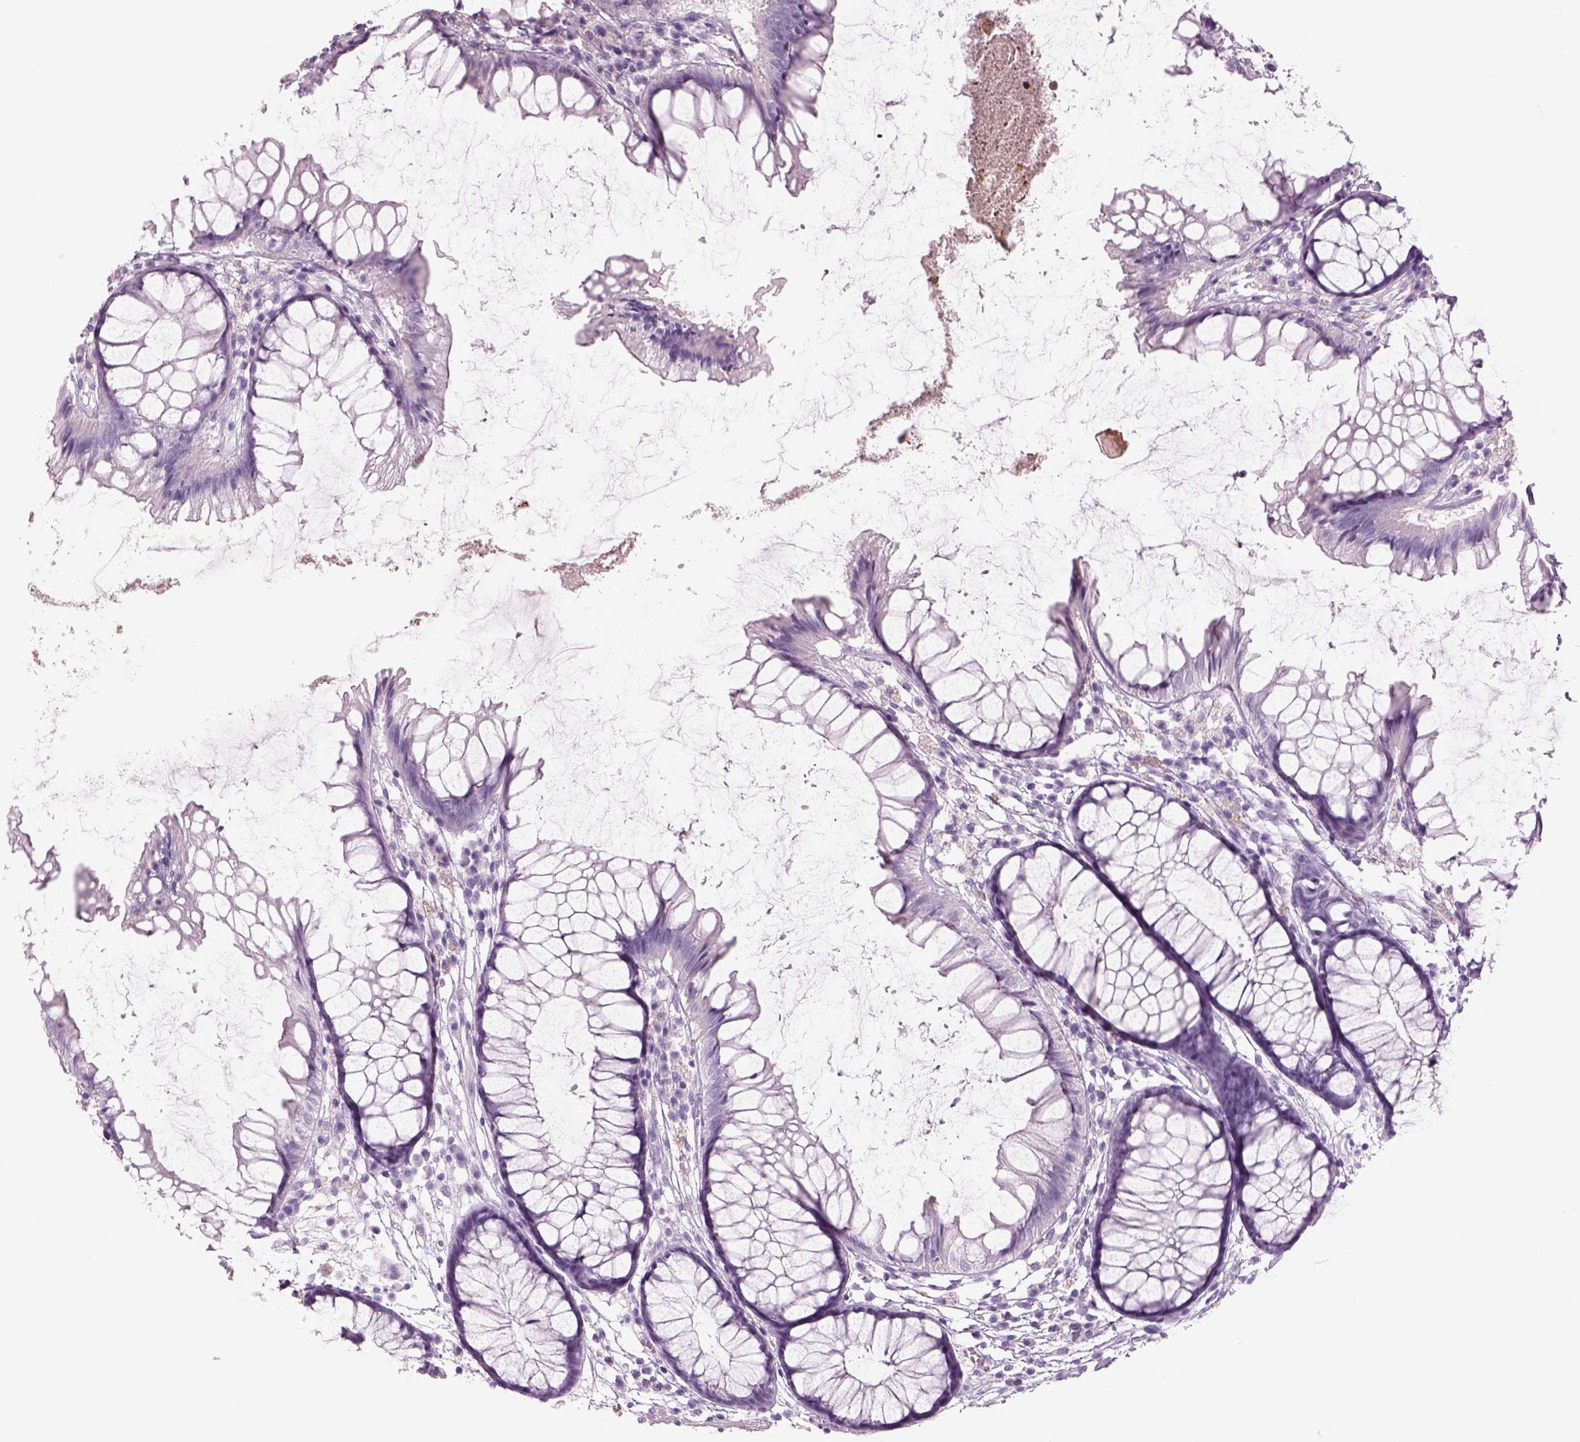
{"staining": {"intensity": "negative", "quantity": "none", "location": "none"}, "tissue": "colon", "cell_type": "Endothelial cells", "image_type": "normal", "snomed": [{"axis": "morphology", "description": "Normal tissue, NOS"}, {"axis": "morphology", "description": "Adenocarcinoma, NOS"}, {"axis": "topography", "description": "Colon"}], "caption": "Immunohistochemistry (IHC) photomicrograph of unremarkable colon stained for a protein (brown), which displays no expression in endothelial cells. Nuclei are stained in blue.", "gene": "RHO", "patient": {"sex": "male", "age": 65}}